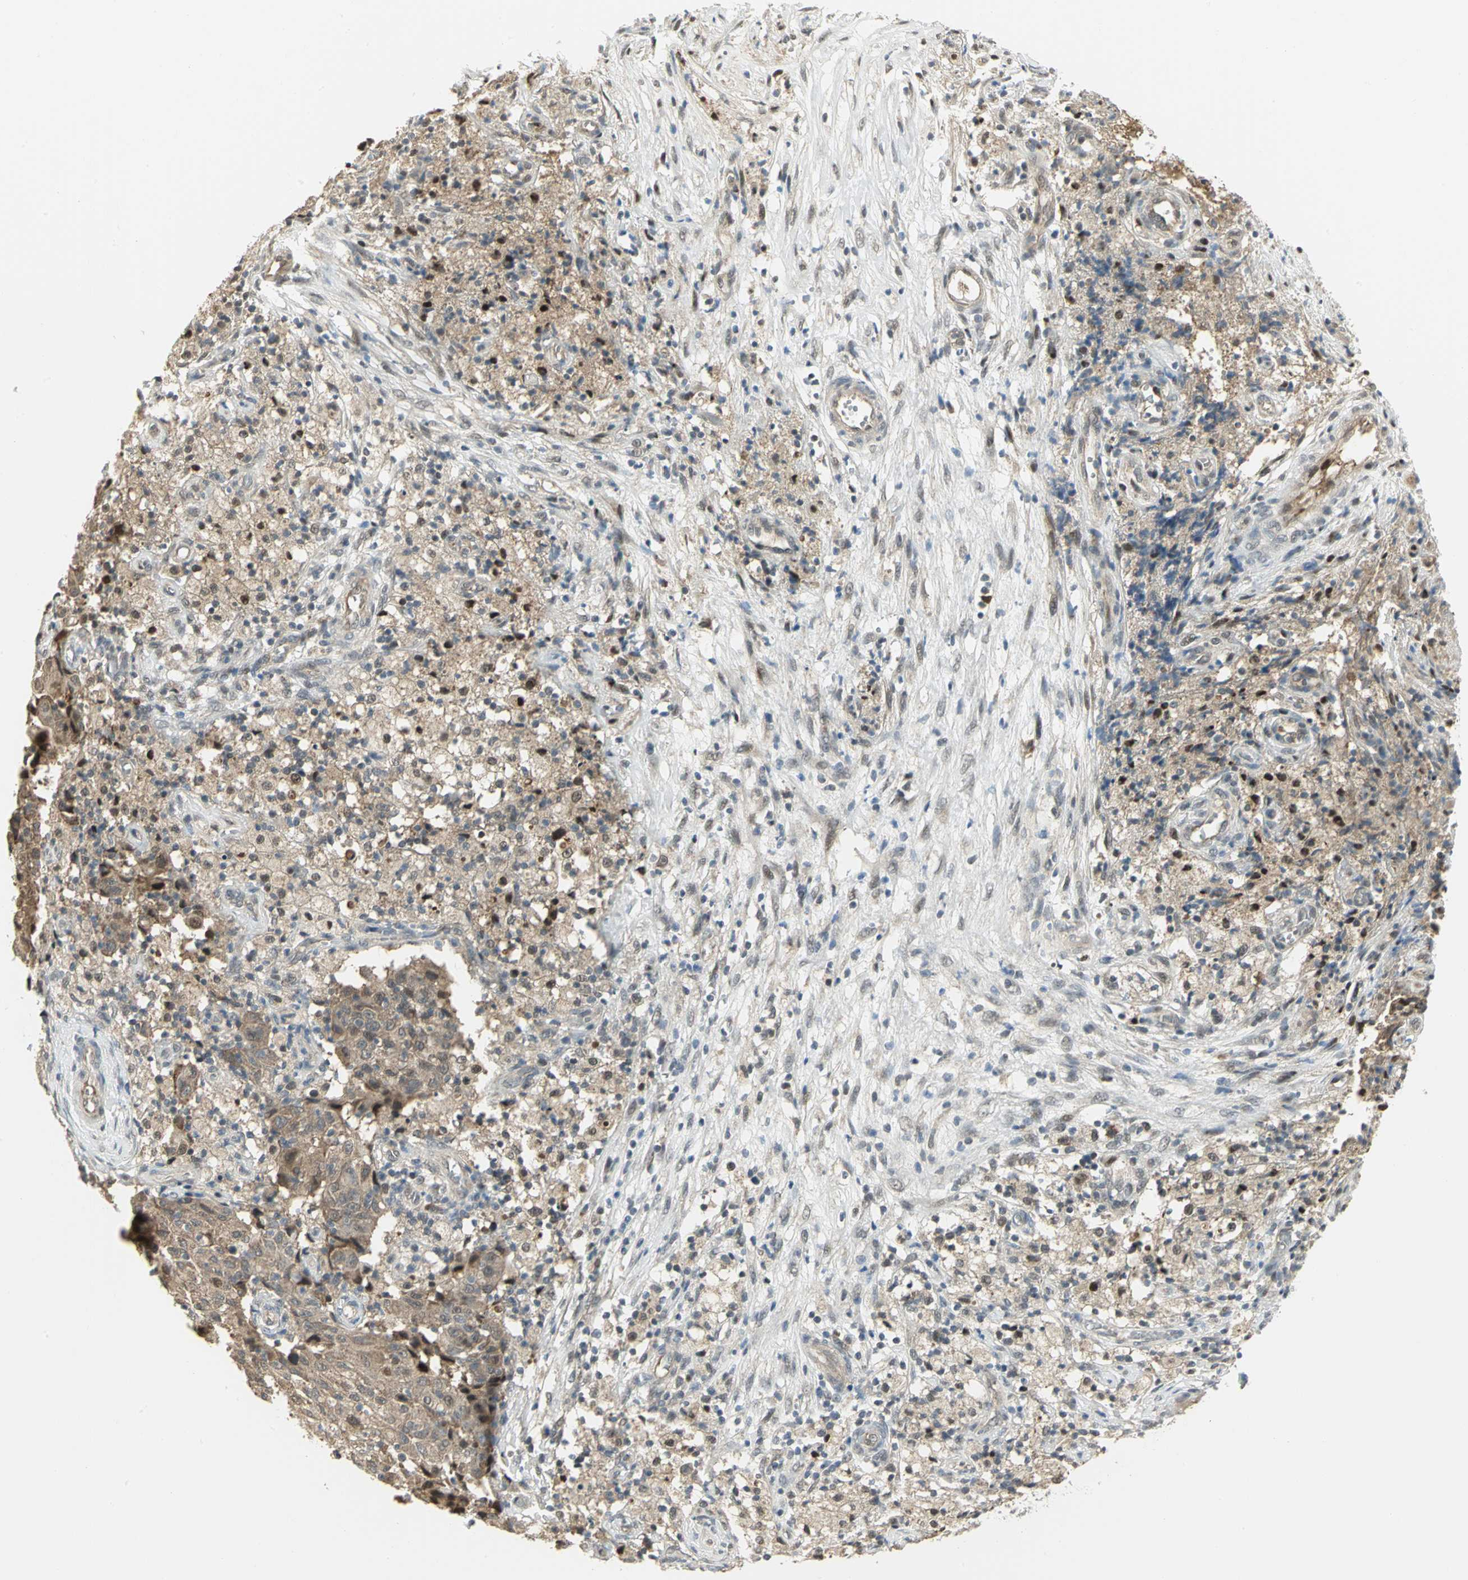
{"staining": {"intensity": "moderate", "quantity": ">75%", "location": "cytoplasmic/membranous"}, "tissue": "ovarian cancer", "cell_type": "Tumor cells", "image_type": "cancer", "snomed": [{"axis": "morphology", "description": "Carcinoma, endometroid"}, {"axis": "topography", "description": "Ovary"}], "caption": "High-magnification brightfield microscopy of endometroid carcinoma (ovarian) stained with DAB (brown) and counterstained with hematoxylin (blue). tumor cells exhibit moderate cytoplasmic/membranous staining is appreciated in approximately>75% of cells.", "gene": "PSMC4", "patient": {"sex": "female", "age": 42}}